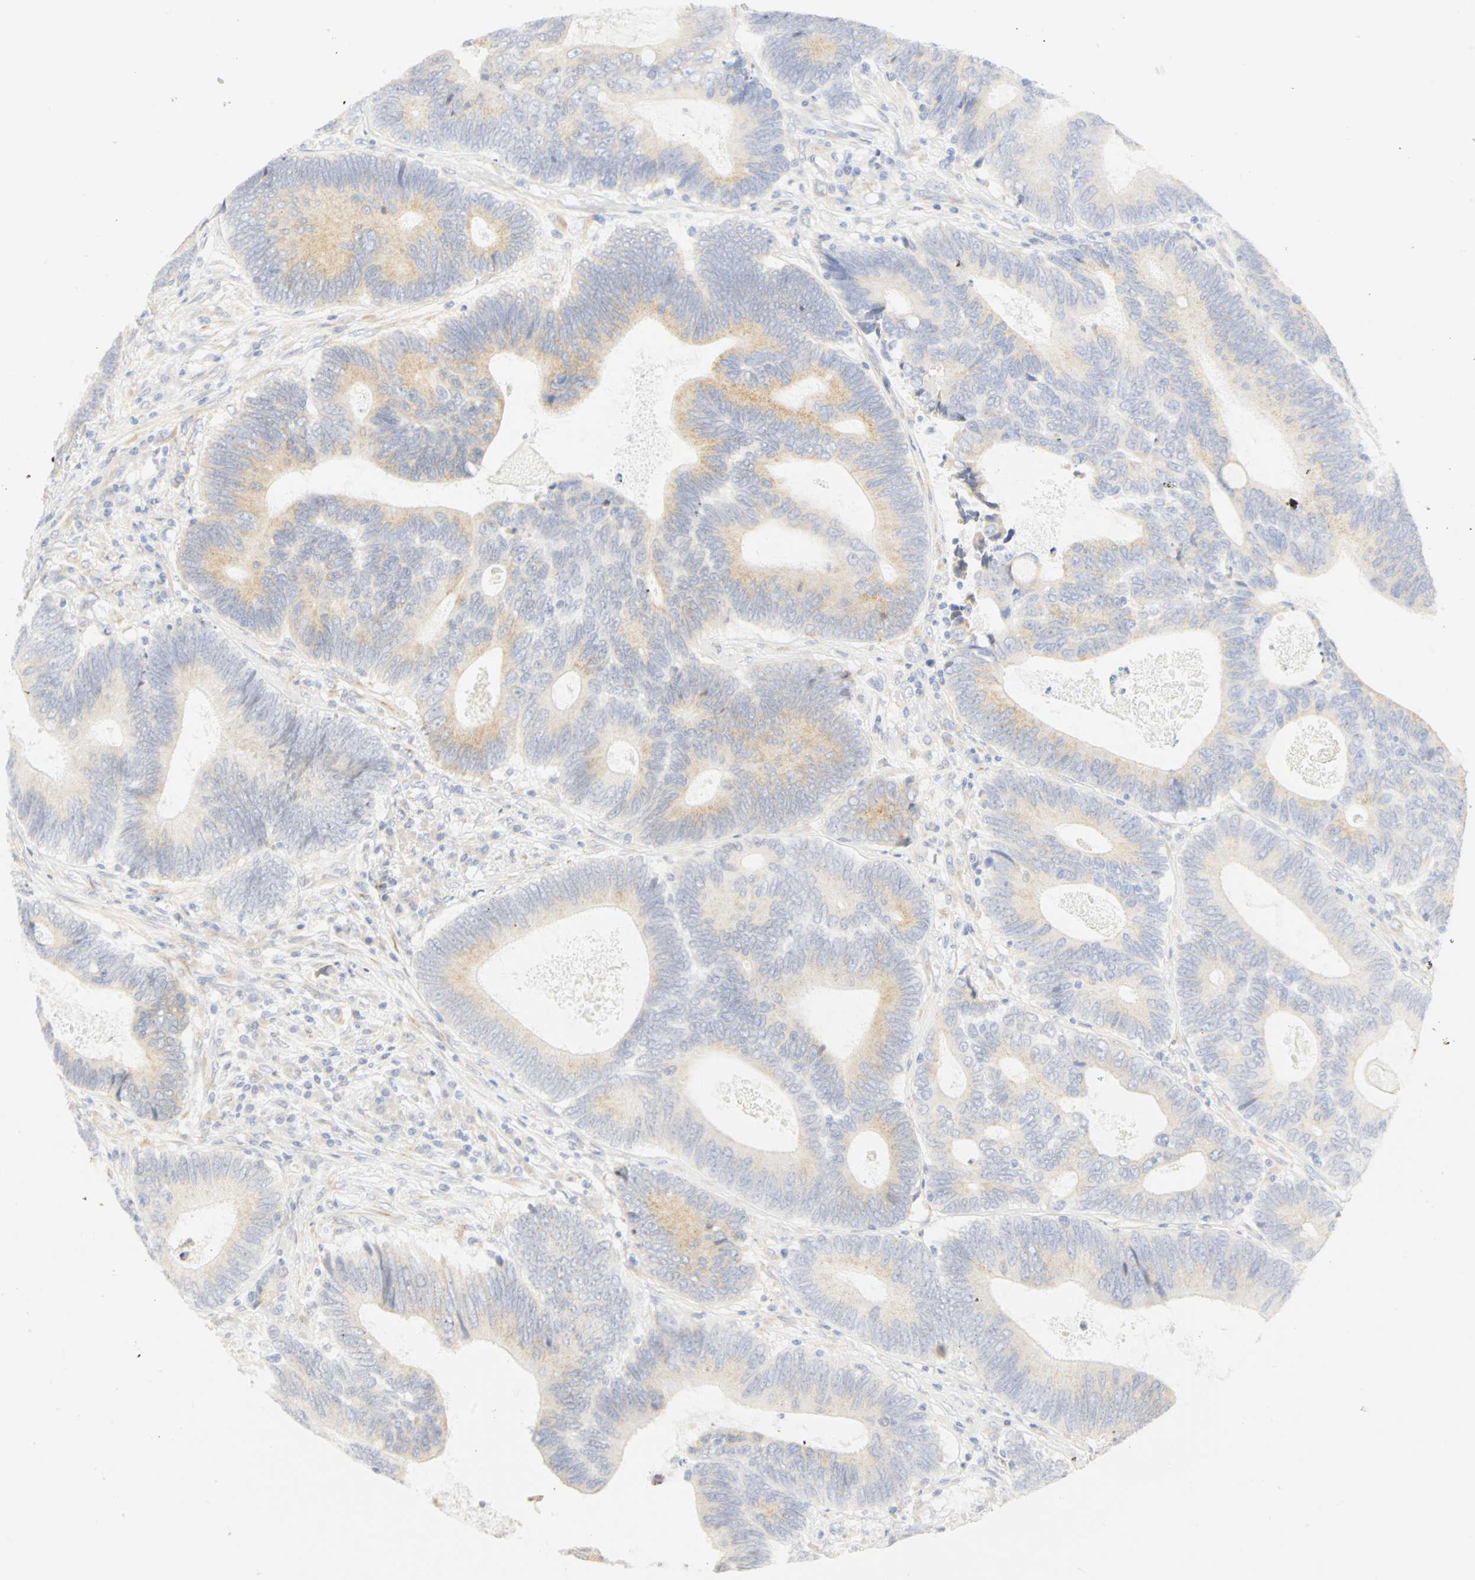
{"staining": {"intensity": "moderate", "quantity": ">75%", "location": "cytoplasmic/membranous"}, "tissue": "colorectal cancer", "cell_type": "Tumor cells", "image_type": "cancer", "snomed": [{"axis": "morphology", "description": "Adenocarcinoma, NOS"}, {"axis": "topography", "description": "Colon"}], "caption": "High-magnification brightfield microscopy of adenocarcinoma (colorectal) stained with DAB (brown) and counterstained with hematoxylin (blue). tumor cells exhibit moderate cytoplasmic/membranous expression is appreciated in approximately>75% of cells. (brown staining indicates protein expression, while blue staining denotes nuclei).", "gene": "GNRH2", "patient": {"sex": "female", "age": 78}}